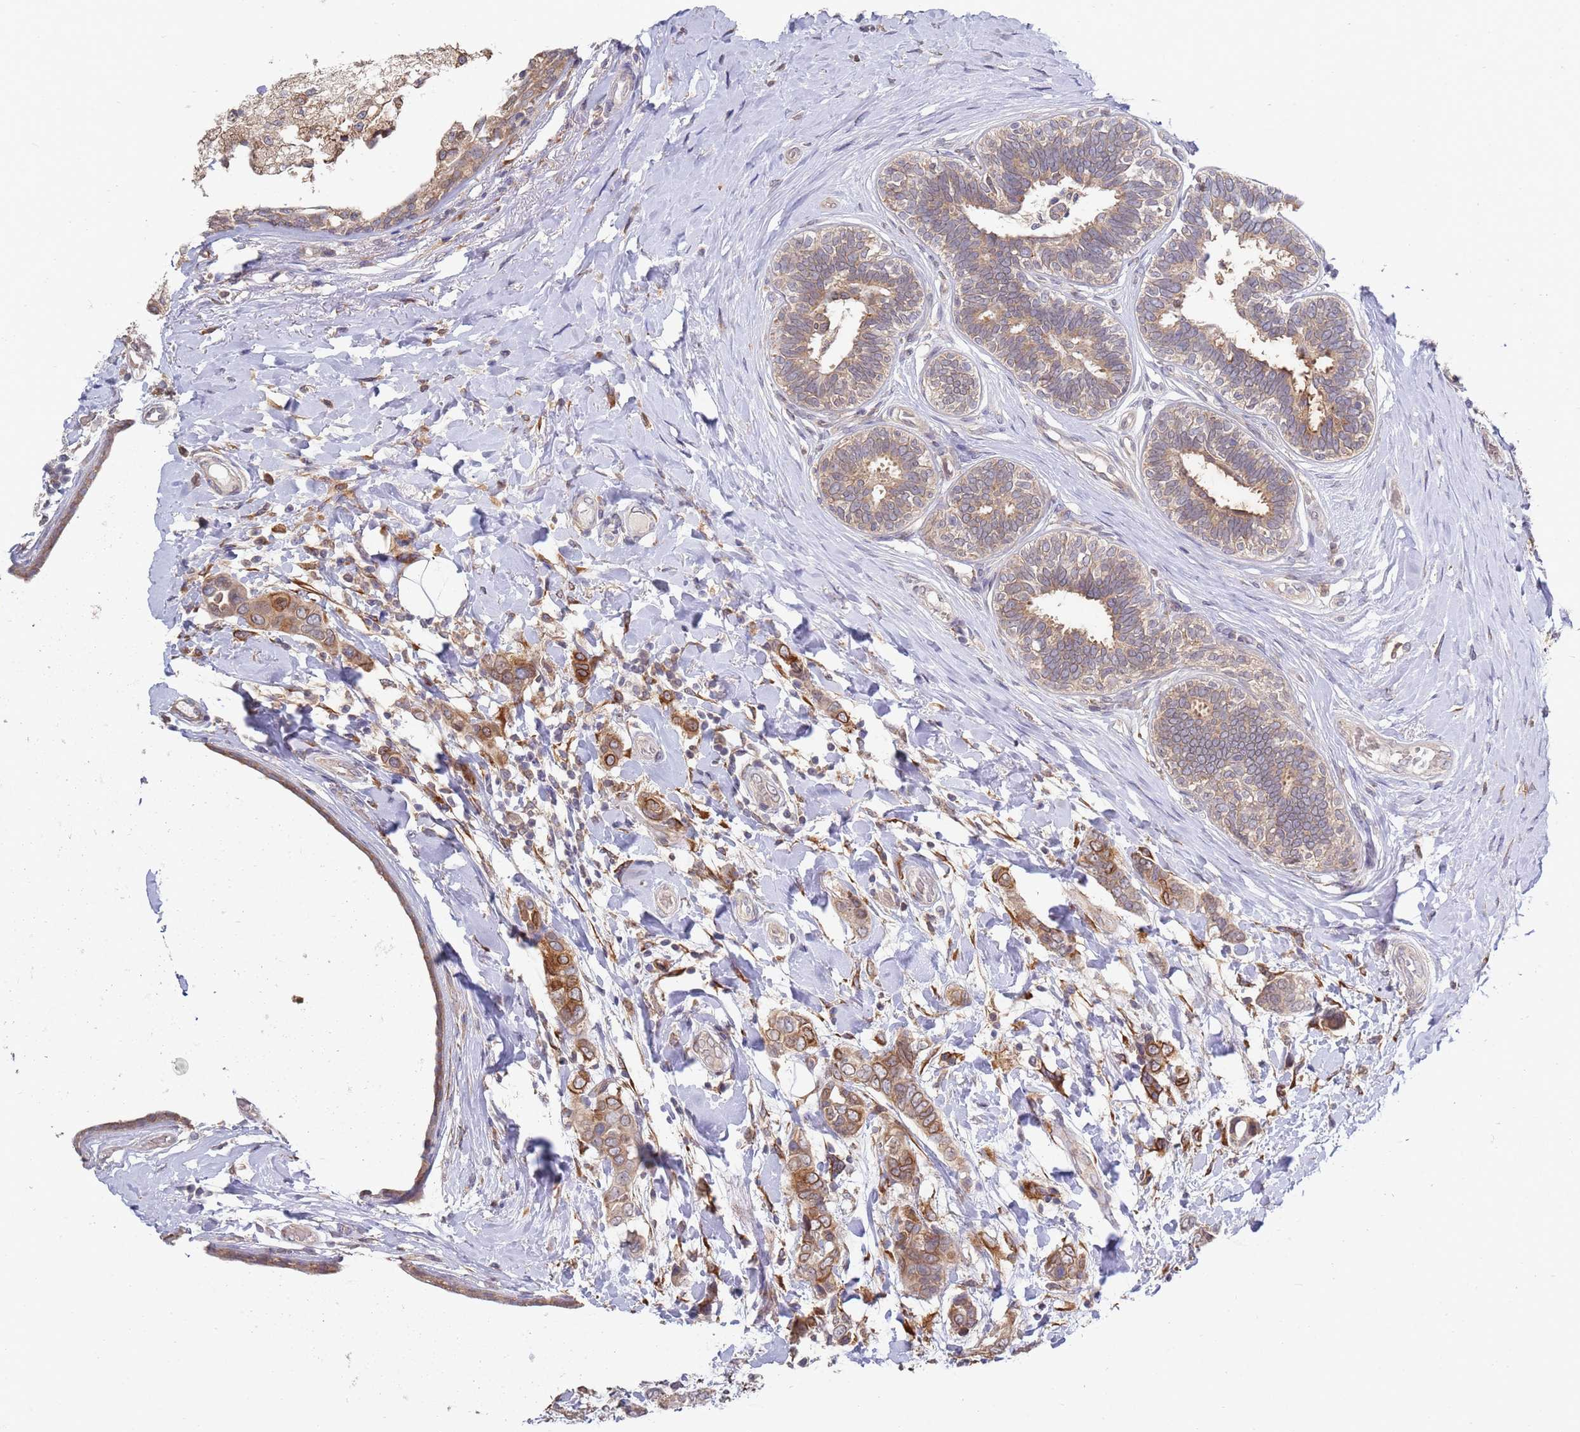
{"staining": {"intensity": "moderate", "quantity": ">75%", "location": "cytoplasmic/membranous"}, "tissue": "breast cancer", "cell_type": "Tumor cells", "image_type": "cancer", "snomed": [{"axis": "morphology", "description": "Lobular carcinoma"}, {"axis": "topography", "description": "Breast"}], "caption": "Moderate cytoplasmic/membranous staining for a protein is seen in approximately >75% of tumor cells of breast lobular carcinoma using IHC.", "gene": "VRK2", "patient": {"sex": "female", "age": 51}}